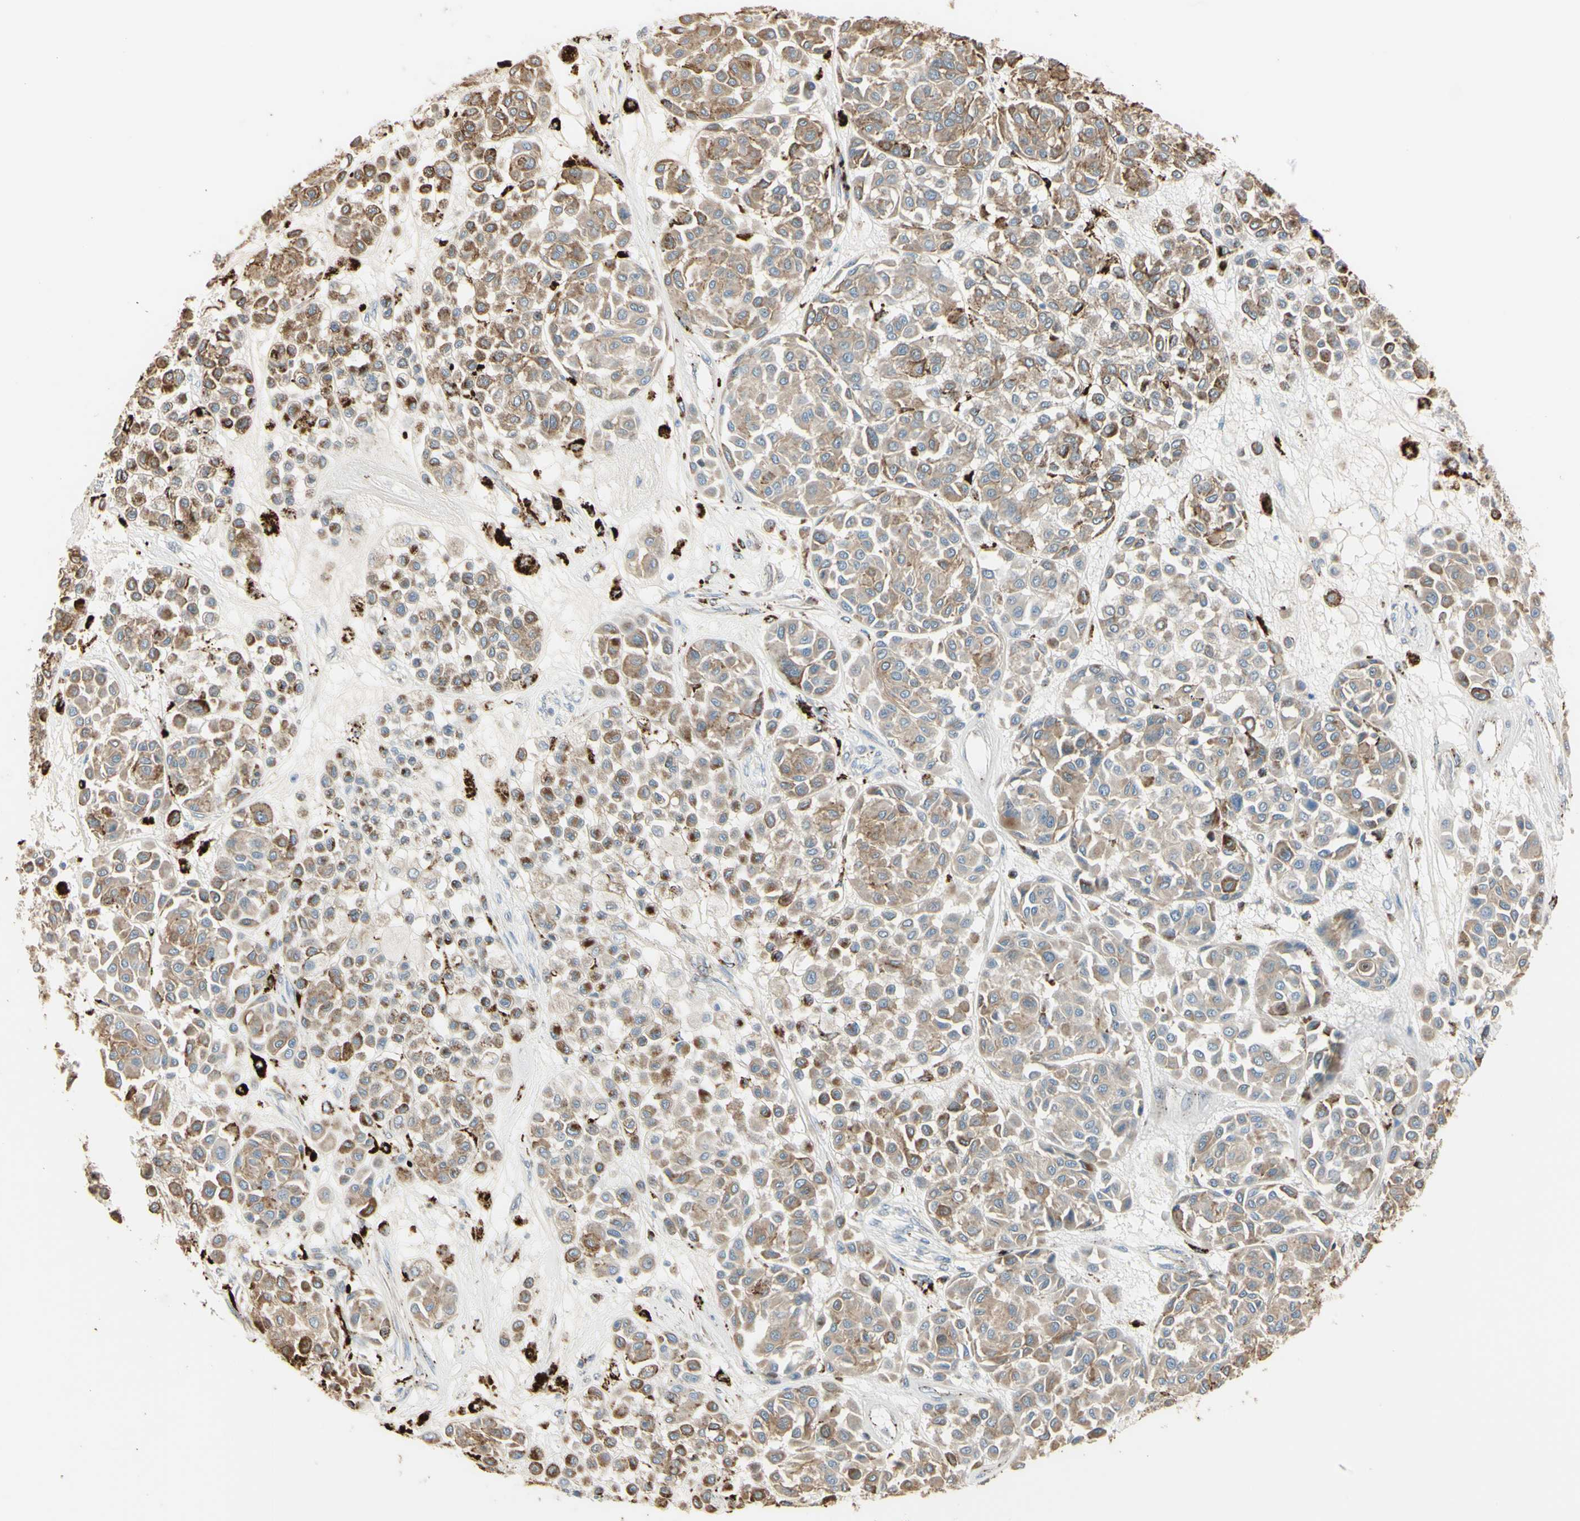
{"staining": {"intensity": "moderate", "quantity": ">75%", "location": "cytoplasmic/membranous"}, "tissue": "melanoma", "cell_type": "Tumor cells", "image_type": "cancer", "snomed": [{"axis": "morphology", "description": "Malignant melanoma, Metastatic site"}, {"axis": "topography", "description": "Soft tissue"}], "caption": "A brown stain labels moderate cytoplasmic/membranous expression of a protein in human malignant melanoma (metastatic site) tumor cells.", "gene": "ANGPTL1", "patient": {"sex": "male", "age": 41}}